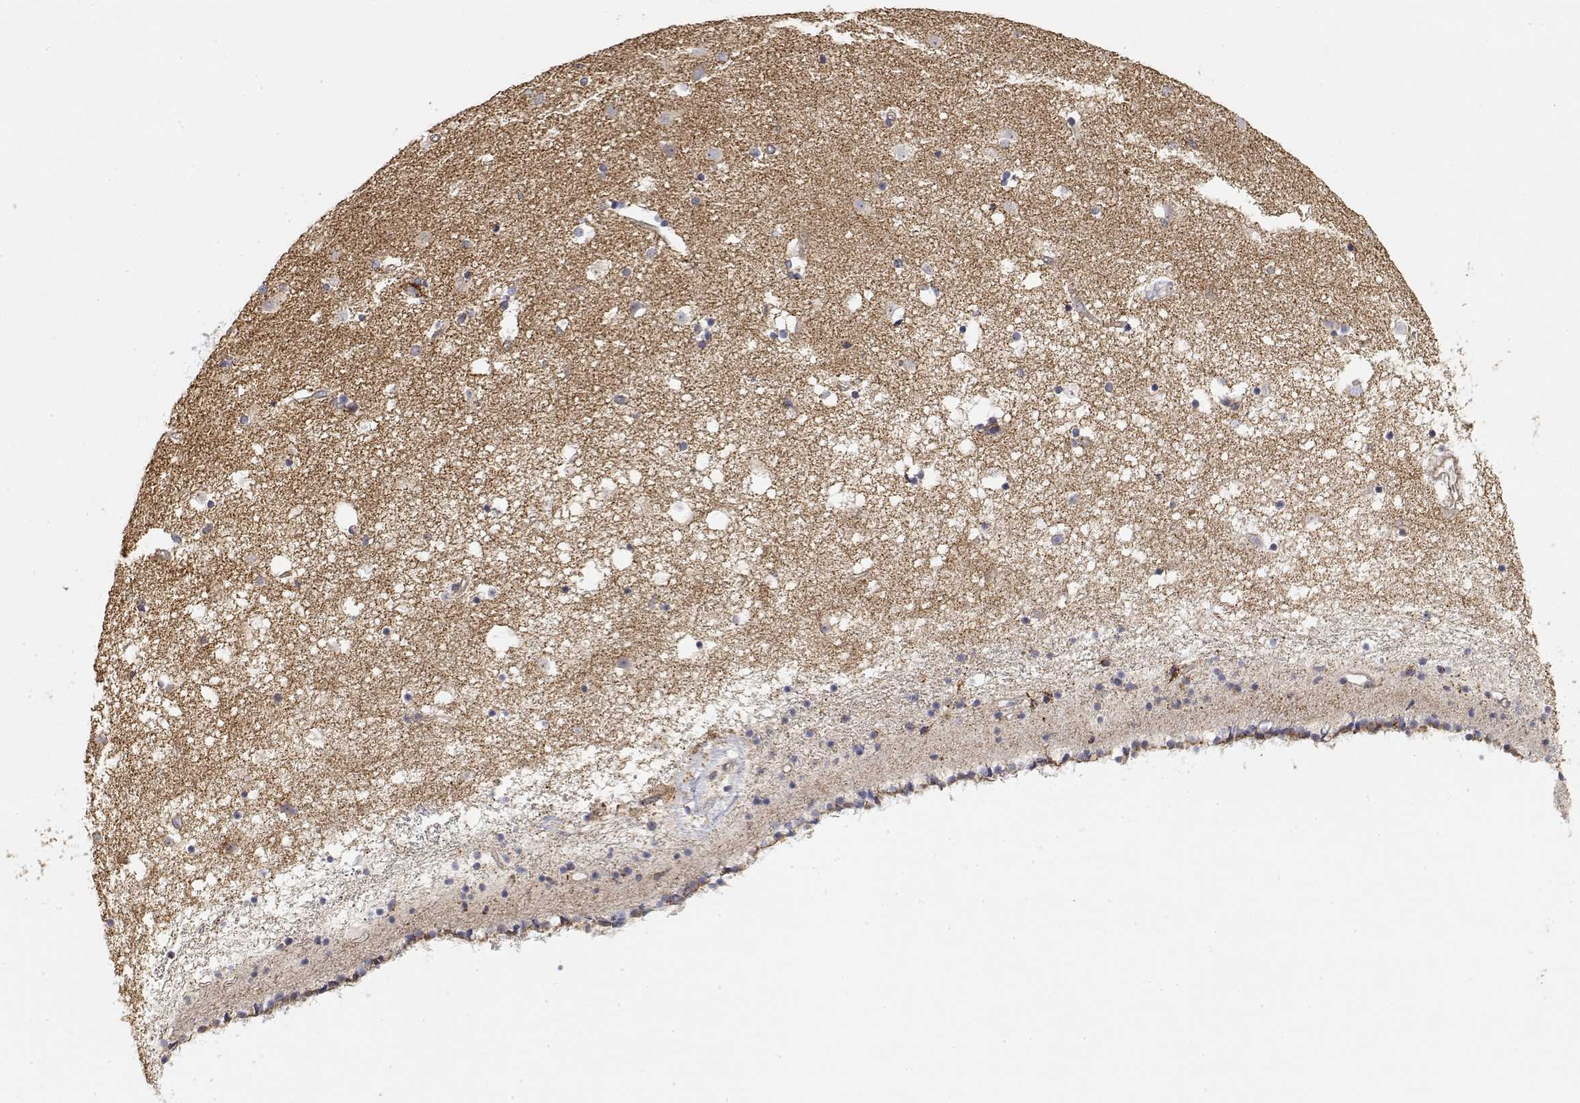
{"staining": {"intensity": "negative", "quantity": "none", "location": "none"}, "tissue": "caudate", "cell_type": "Glial cells", "image_type": "normal", "snomed": [{"axis": "morphology", "description": "Normal tissue, NOS"}, {"axis": "topography", "description": "Lateral ventricle wall"}], "caption": "This is an IHC micrograph of benign human caudate. There is no expression in glial cells.", "gene": "LONRF3", "patient": {"sex": "female", "age": 71}}